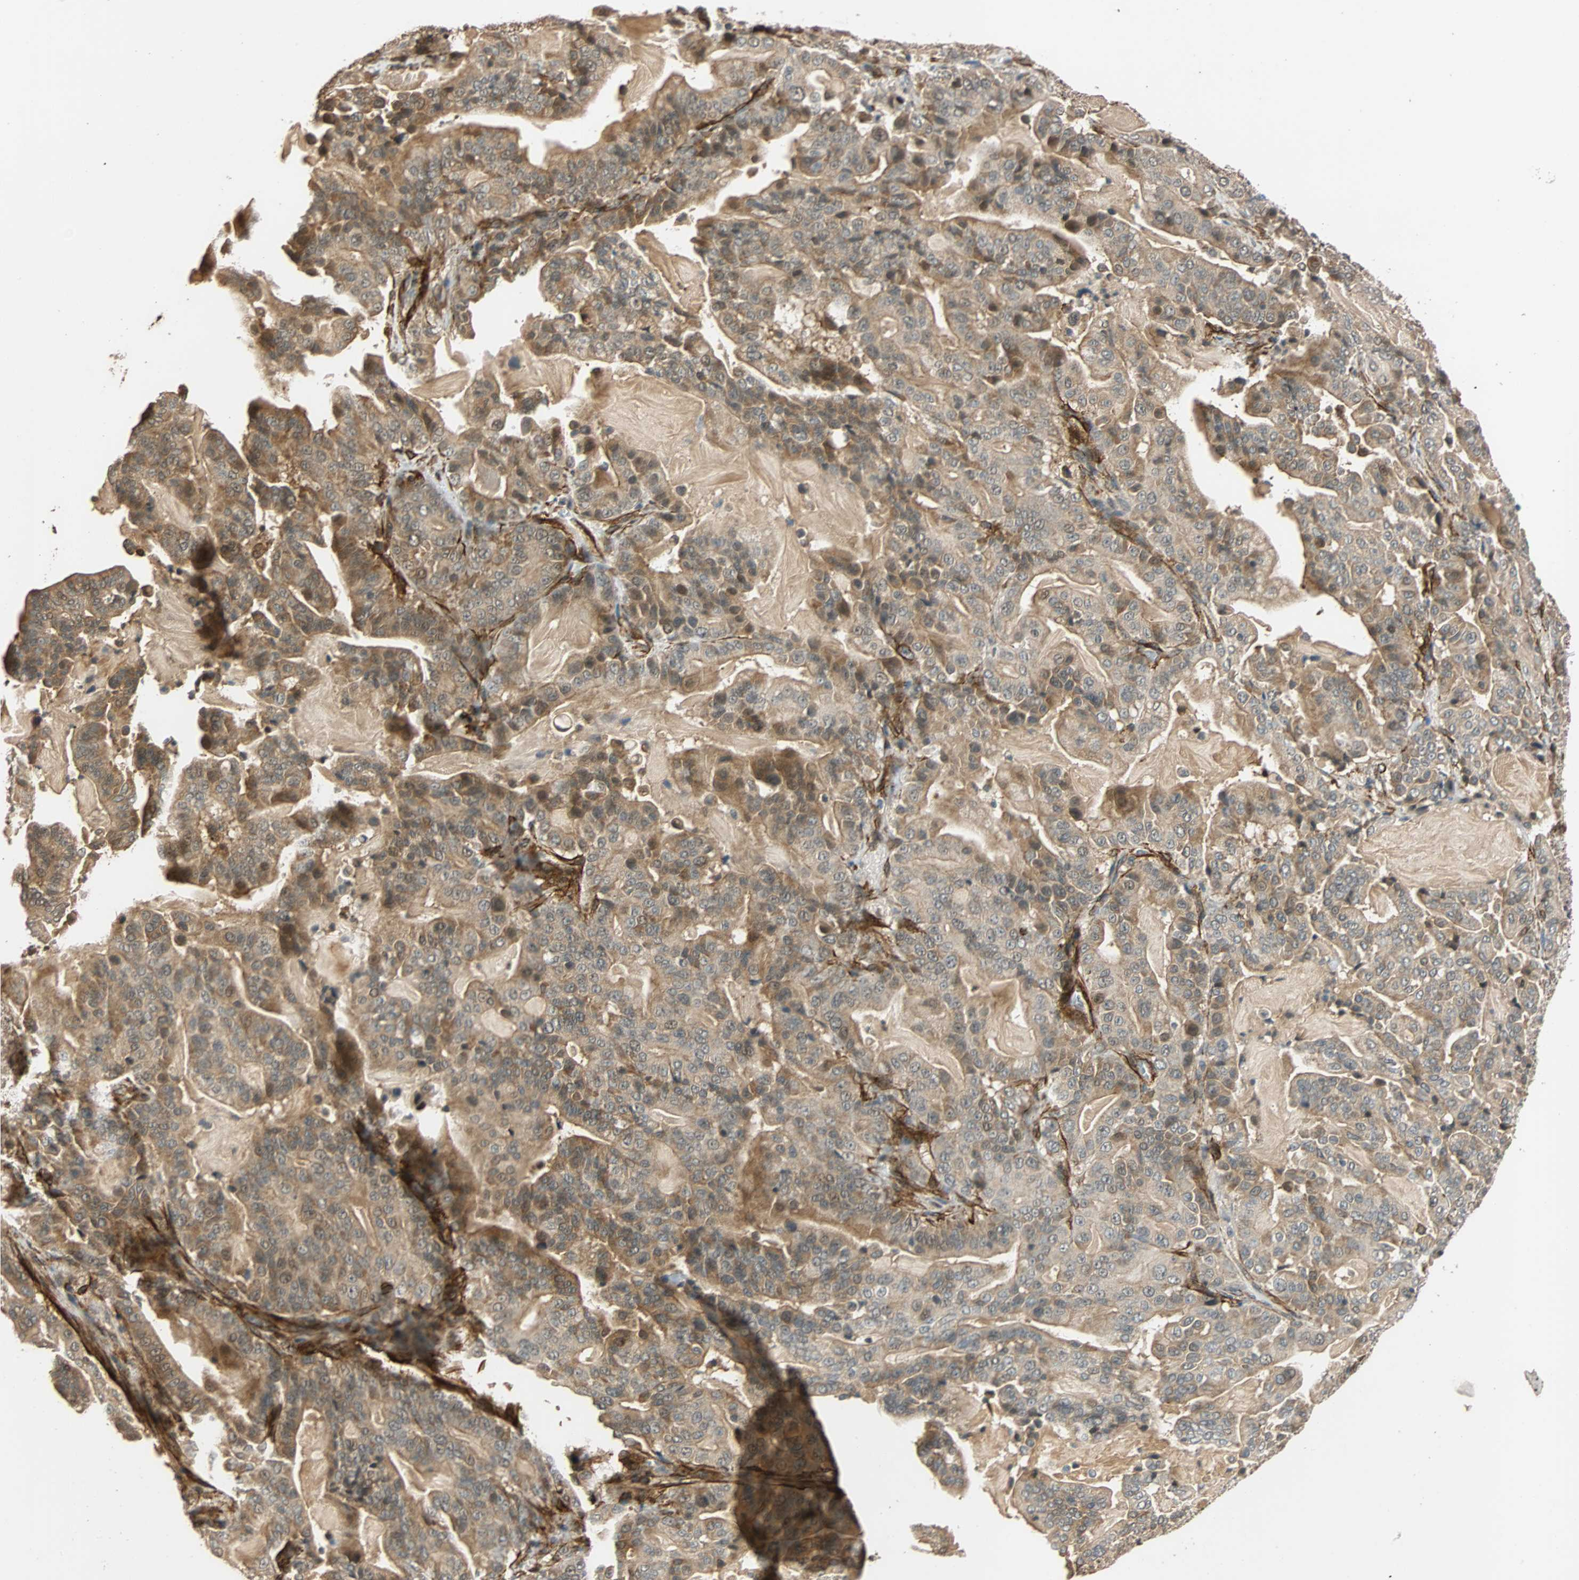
{"staining": {"intensity": "weak", "quantity": "25%-75%", "location": "cytoplasmic/membranous,nuclear"}, "tissue": "pancreatic cancer", "cell_type": "Tumor cells", "image_type": "cancer", "snomed": [{"axis": "morphology", "description": "Adenocarcinoma, NOS"}, {"axis": "topography", "description": "Pancreas"}], "caption": "A brown stain highlights weak cytoplasmic/membranous and nuclear staining of a protein in pancreatic cancer tumor cells.", "gene": "QSER1", "patient": {"sex": "male", "age": 63}}